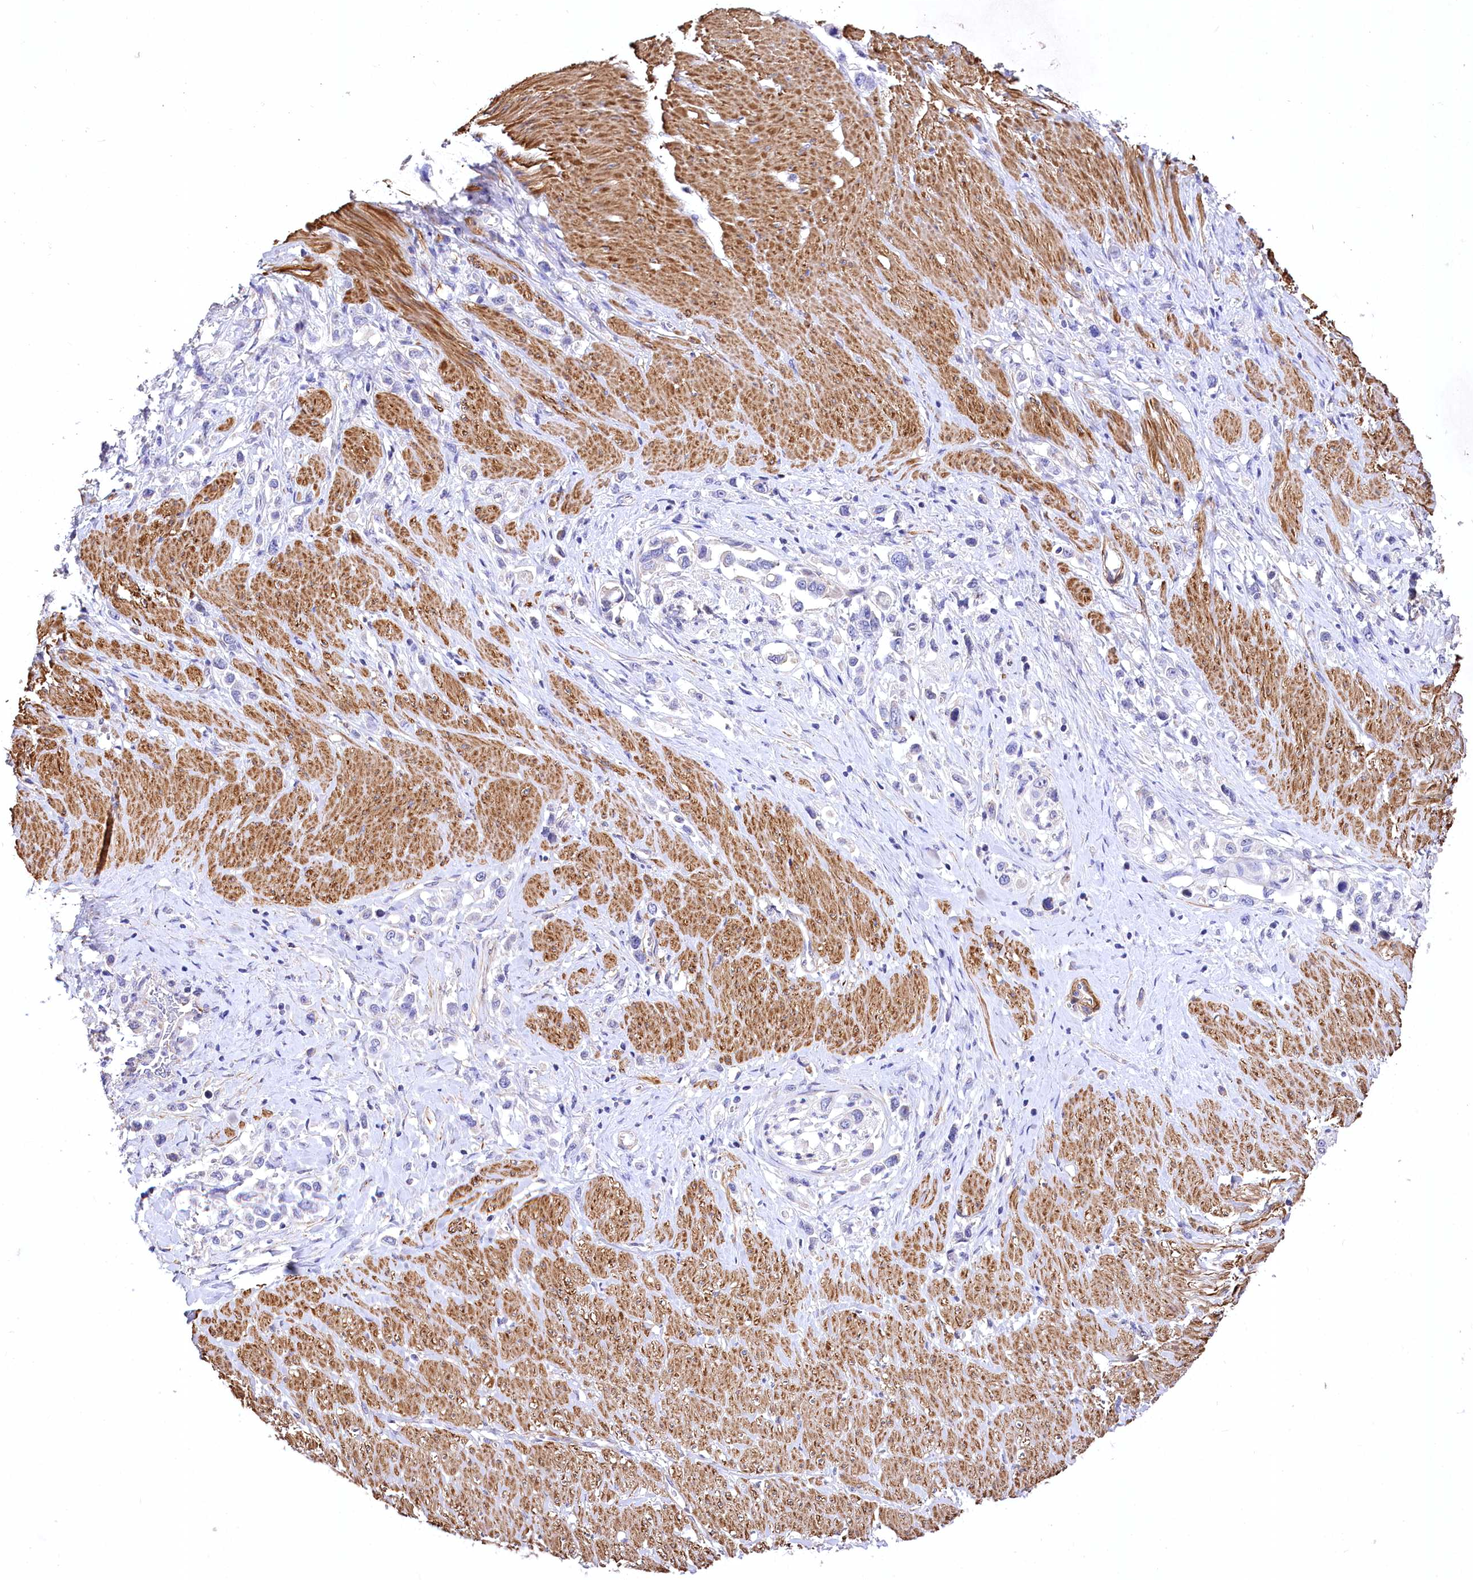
{"staining": {"intensity": "negative", "quantity": "none", "location": "none"}, "tissue": "stomach cancer", "cell_type": "Tumor cells", "image_type": "cancer", "snomed": [{"axis": "morphology", "description": "Normal tissue, NOS"}, {"axis": "morphology", "description": "Adenocarcinoma, NOS"}, {"axis": "topography", "description": "Stomach, upper"}, {"axis": "topography", "description": "Stomach"}], "caption": "Stomach adenocarcinoma was stained to show a protein in brown. There is no significant positivity in tumor cells.", "gene": "RDH16", "patient": {"sex": "female", "age": 65}}